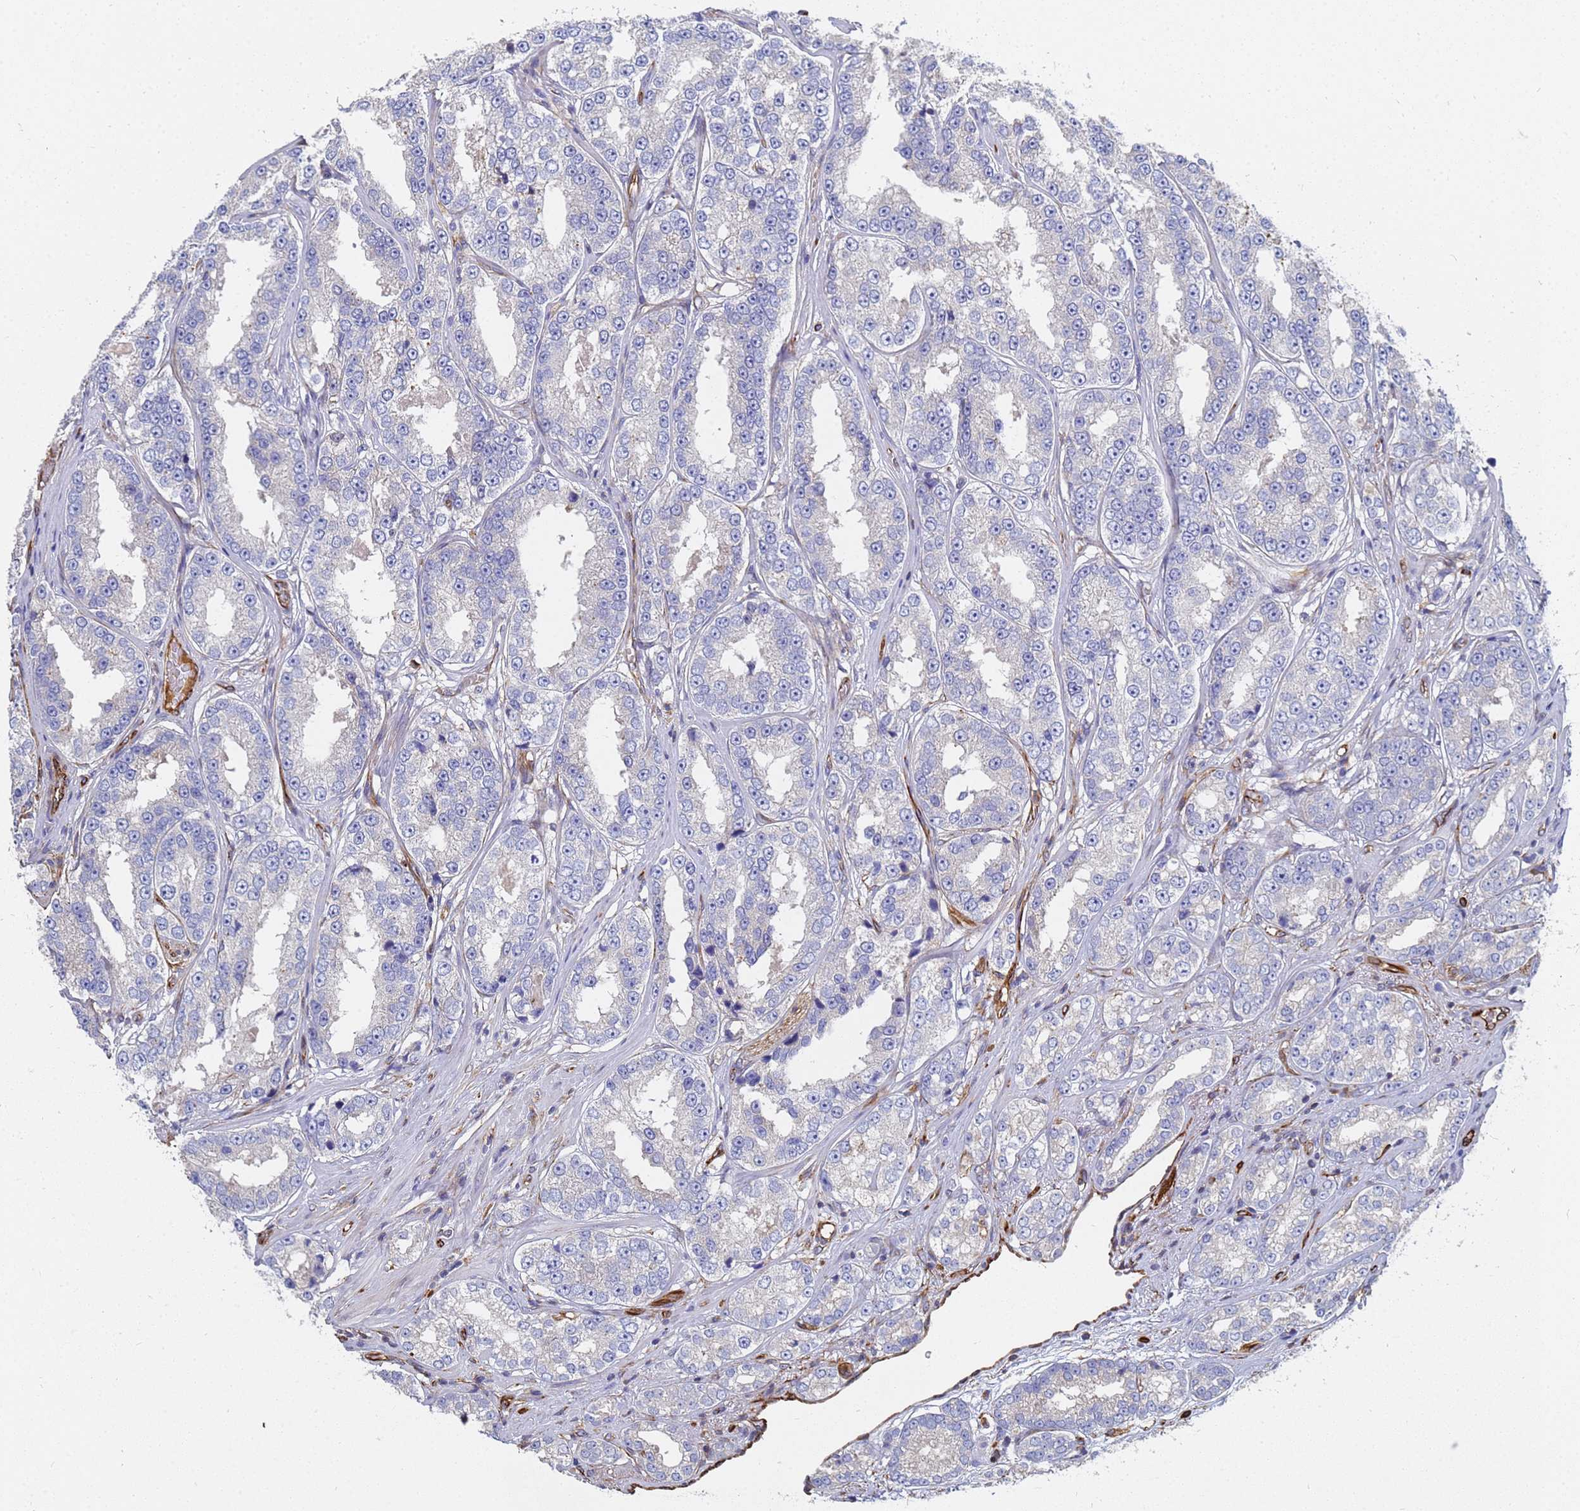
{"staining": {"intensity": "negative", "quantity": "none", "location": "none"}, "tissue": "prostate cancer", "cell_type": "Tumor cells", "image_type": "cancer", "snomed": [{"axis": "morphology", "description": "Normal tissue, NOS"}, {"axis": "morphology", "description": "Adenocarcinoma, High grade"}, {"axis": "topography", "description": "Prostate"}], "caption": "Immunohistochemical staining of human prostate cancer (adenocarcinoma (high-grade)) displays no significant expression in tumor cells.", "gene": "SYT13", "patient": {"sex": "male", "age": 83}}